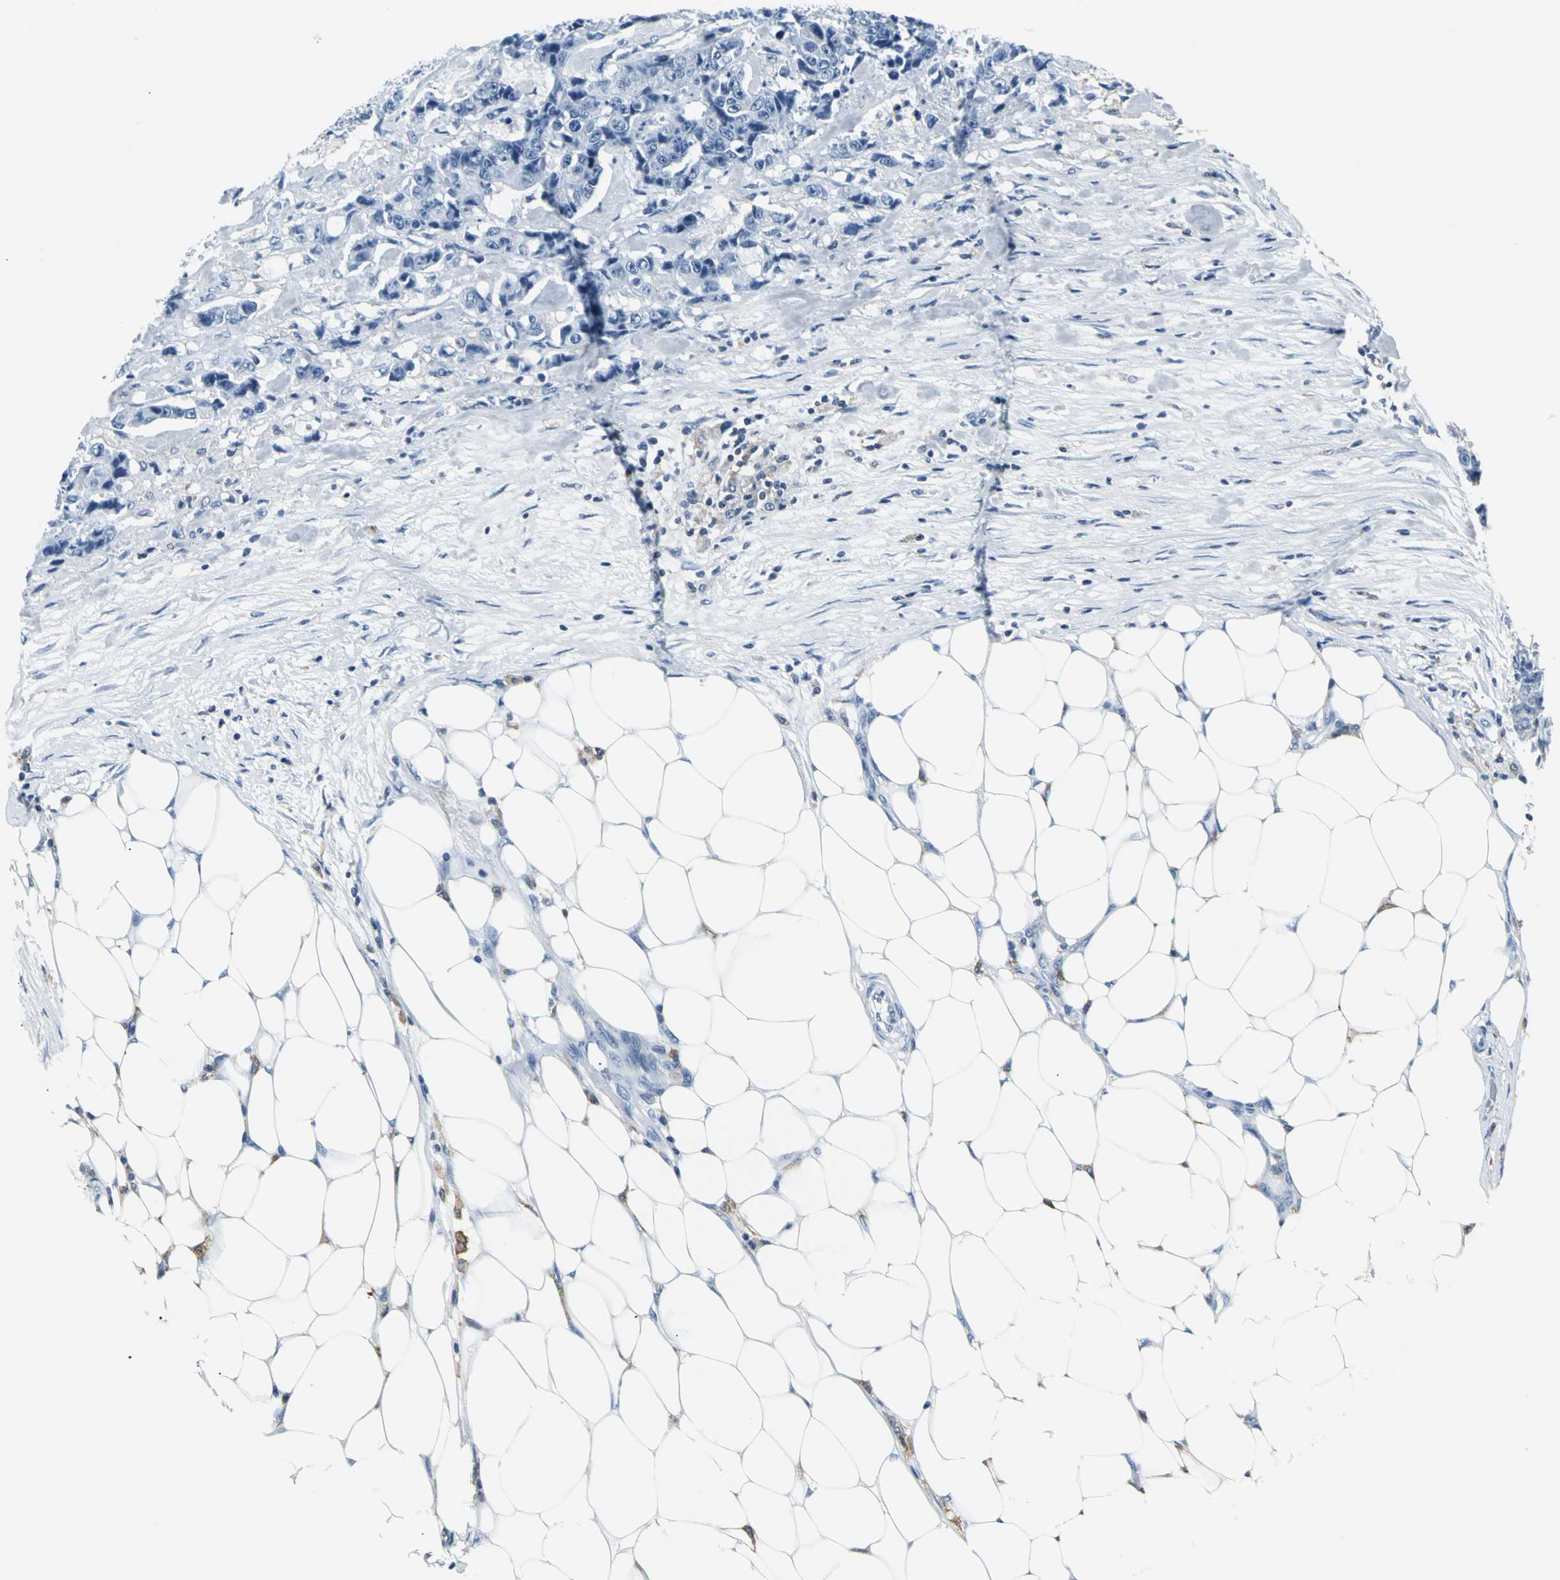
{"staining": {"intensity": "negative", "quantity": "none", "location": "none"}, "tissue": "colorectal cancer", "cell_type": "Tumor cells", "image_type": "cancer", "snomed": [{"axis": "morphology", "description": "Adenocarcinoma, NOS"}, {"axis": "topography", "description": "Colon"}], "caption": "The immunohistochemistry image has no significant positivity in tumor cells of adenocarcinoma (colorectal) tissue.", "gene": "IQGAP2", "patient": {"sex": "female", "age": 86}}